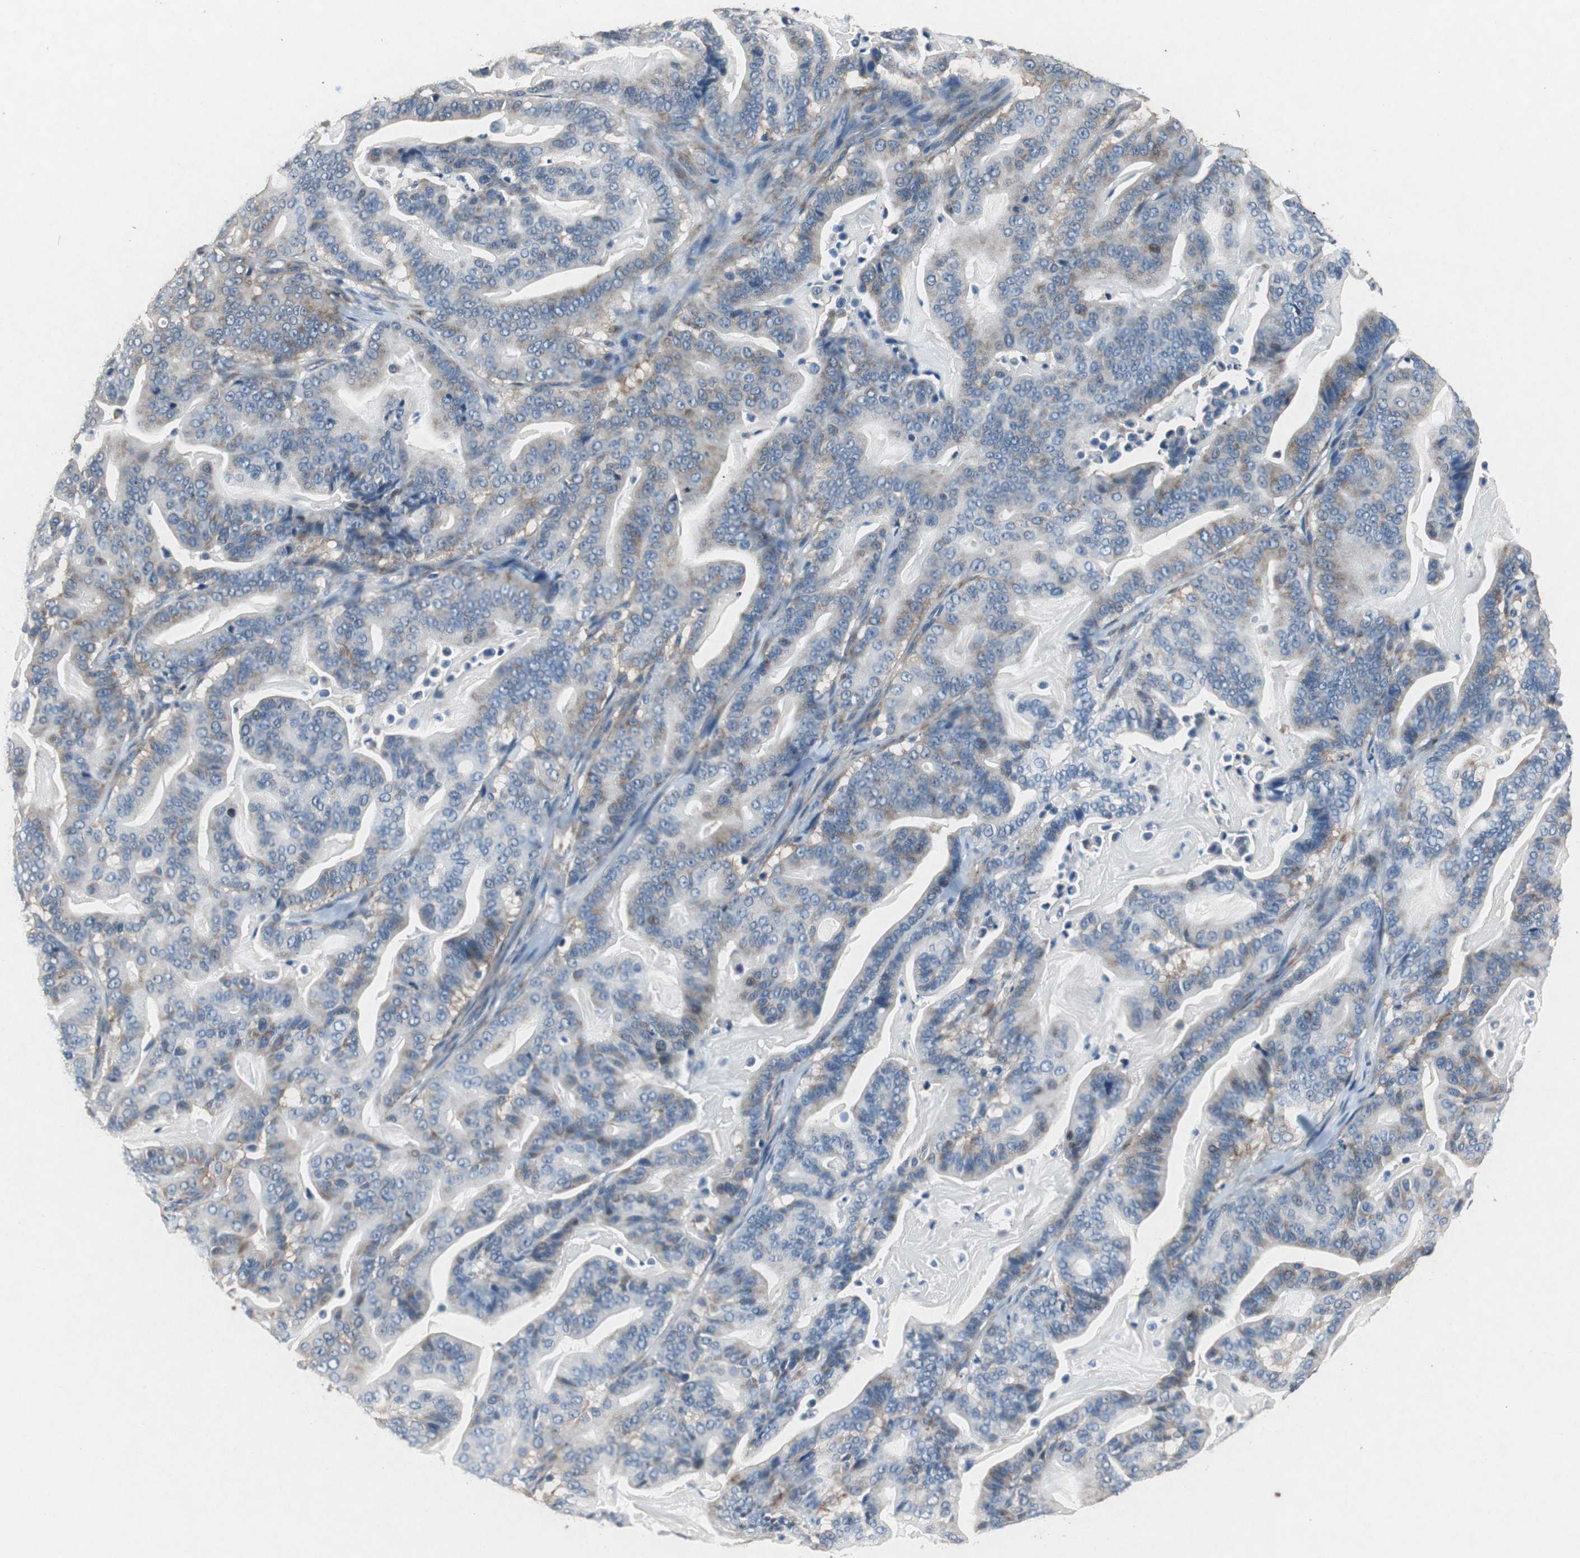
{"staining": {"intensity": "moderate", "quantity": "25%-75%", "location": "cytoplasmic/membranous"}, "tissue": "pancreatic cancer", "cell_type": "Tumor cells", "image_type": "cancer", "snomed": [{"axis": "morphology", "description": "Adenocarcinoma, NOS"}, {"axis": "topography", "description": "Pancreas"}], "caption": "IHC image of neoplastic tissue: pancreatic cancer stained using immunohistochemistry (IHC) shows medium levels of moderate protein expression localized specifically in the cytoplasmic/membranous of tumor cells, appearing as a cytoplasmic/membranous brown color.", "gene": "RPL35", "patient": {"sex": "male", "age": 63}}